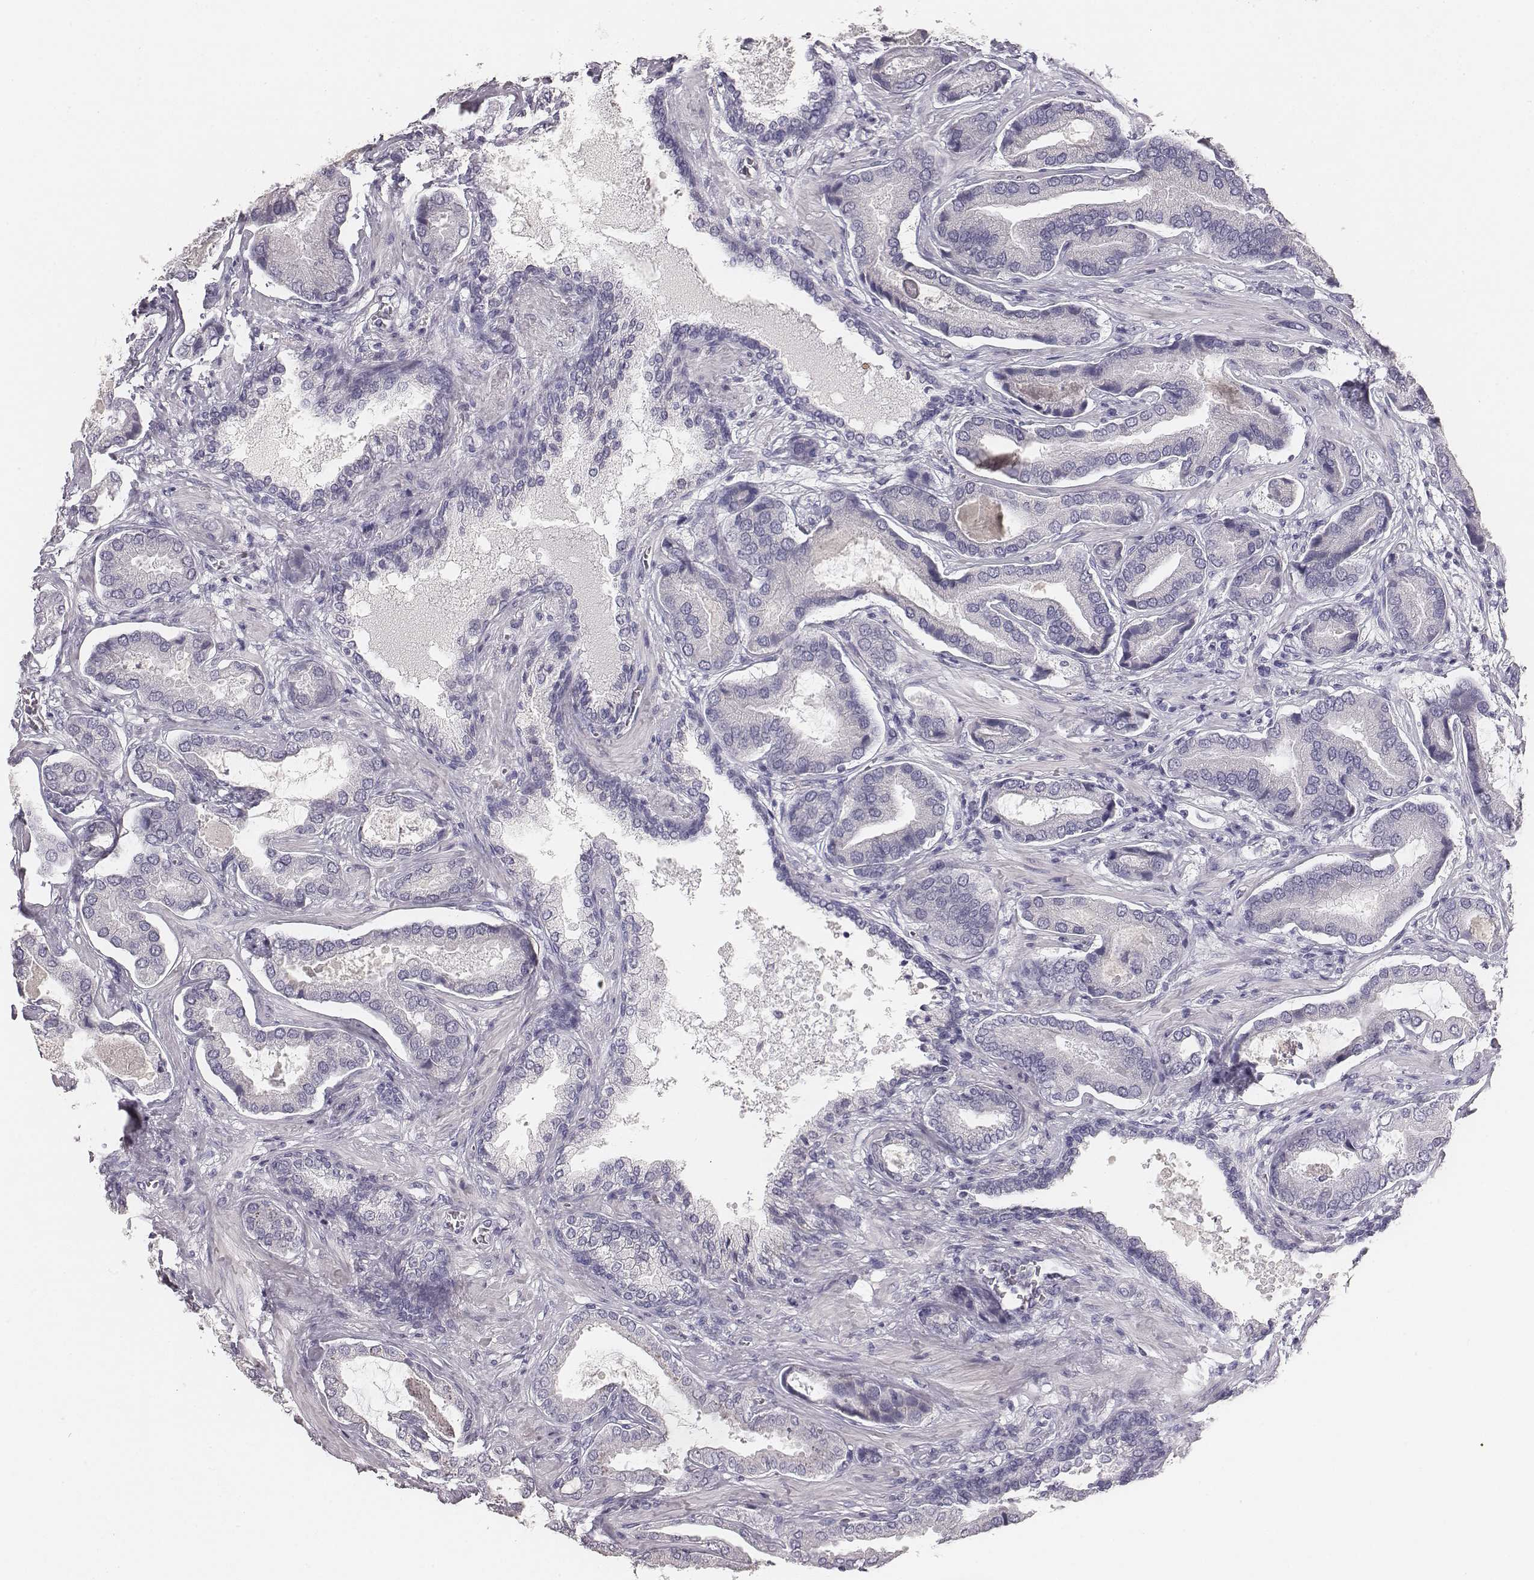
{"staining": {"intensity": "negative", "quantity": "none", "location": "none"}, "tissue": "prostate cancer", "cell_type": "Tumor cells", "image_type": "cancer", "snomed": [{"axis": "morphology", "description": "Adenocarcinoma, NOS"}, {"axis": "topography", "description": "Prostate"}], "caption": "IHC micrograph of prostate adenocarcinoma stained for a protein (brown), which exhibits no positivity in tumor cells.", "gene": "MYH6", "patient": {"sex": "male", "age": 64}}